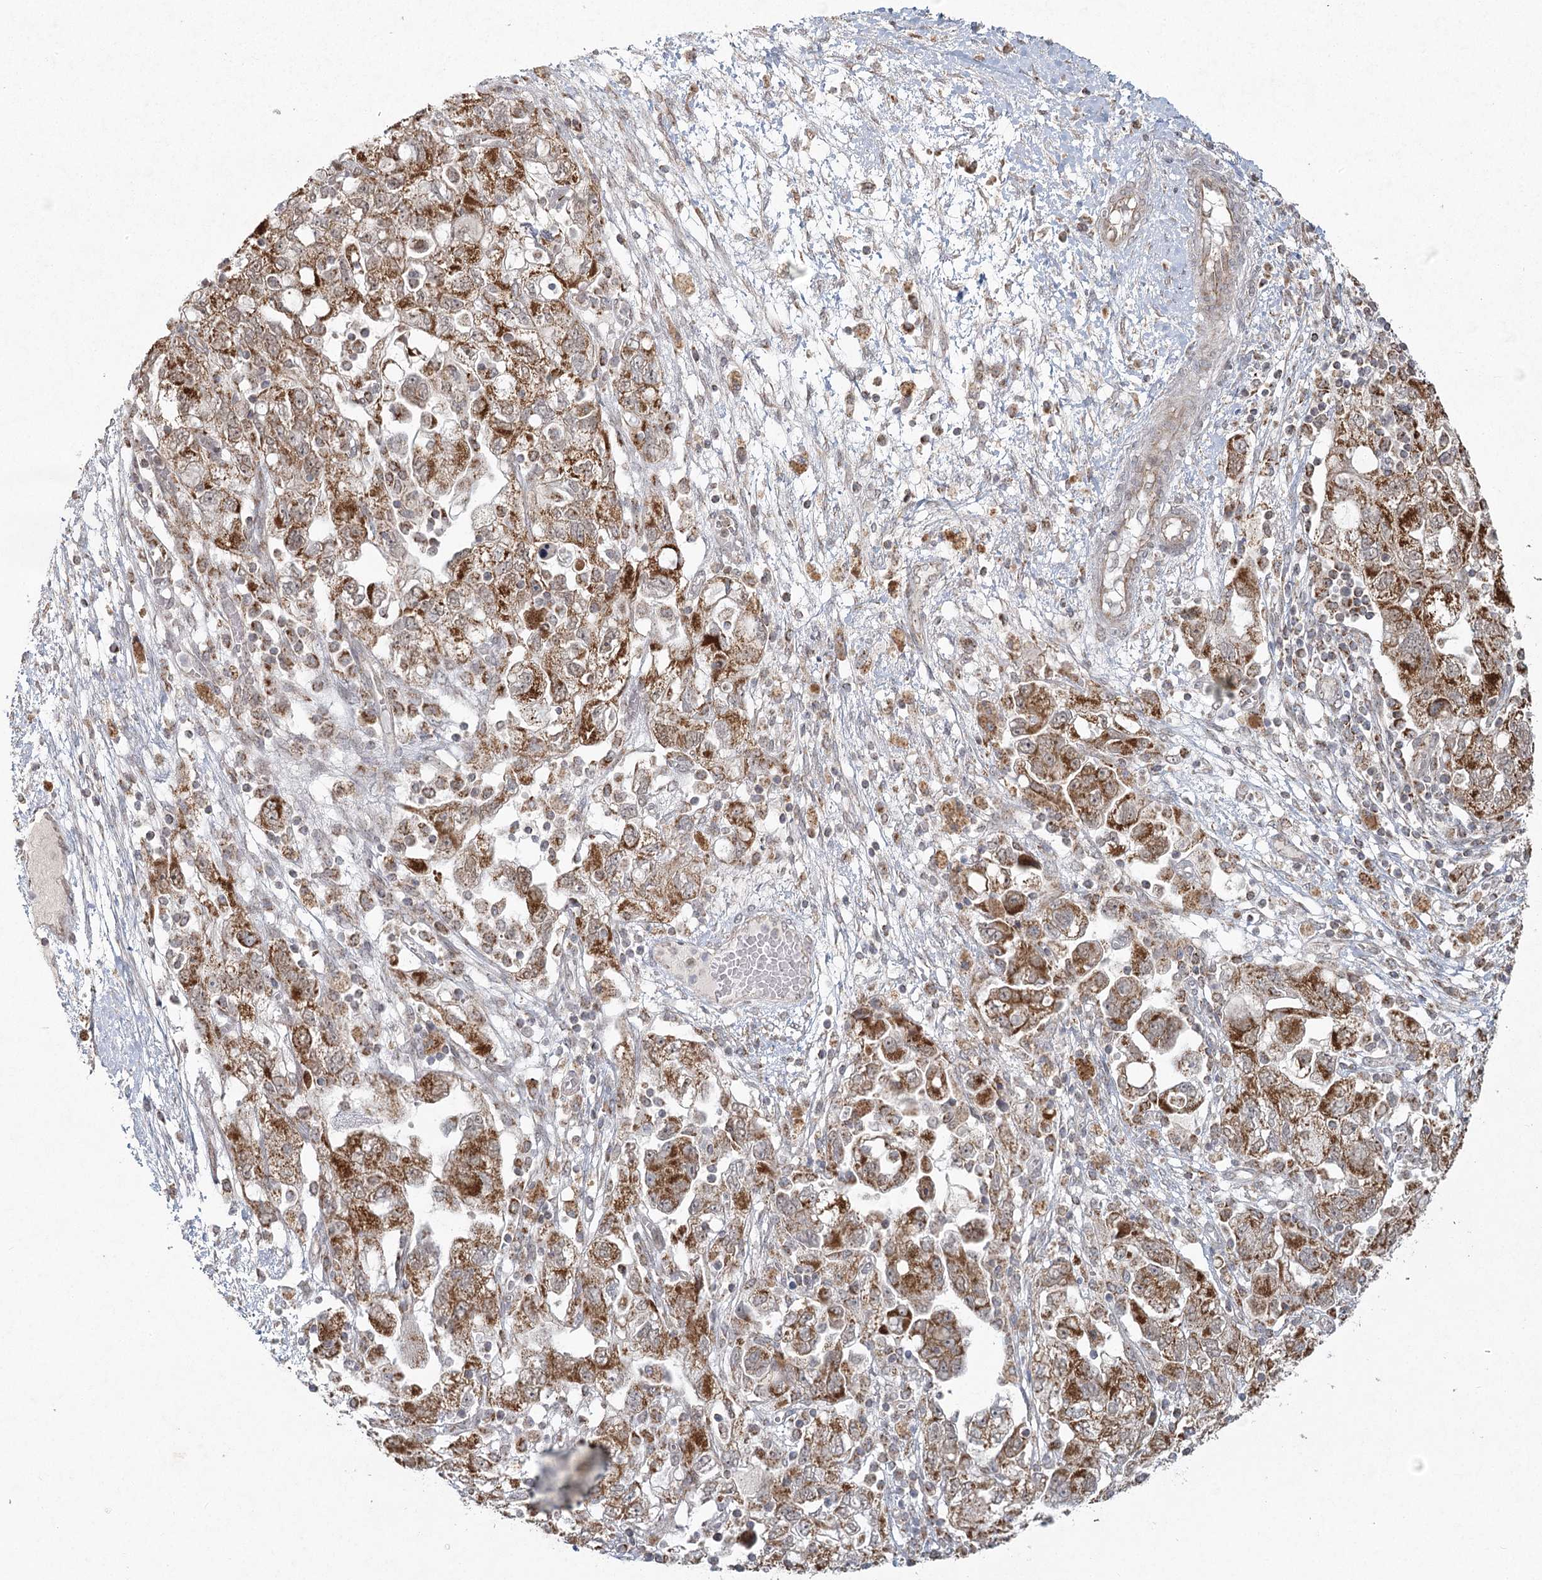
{"staining": {"intensity": "moderate", "quantity": ">75%", "location": "cytoplasmic/membranous"}, "tissue": "ovarian cancer", "cell_type": "Tumor cells", "image_type": "cancer", "snomed": [{"axis": "morphology", "description": "Carcinoma, NOS"}, {"axis": "morphology", "description": "Cystadenocarcinoma, serous, NOS"}, {"axis": "topography", "description": "Ovary"}], "caption": "Human serous cystadenocarcinoma (ovarian) stained for a protein (brown) demonstrates moderate cytoplasmic/membranous positive positivity in about >75% of tumor cells.", "gene": "LACTB", "patient": {"sex": "female", "age": 69}}